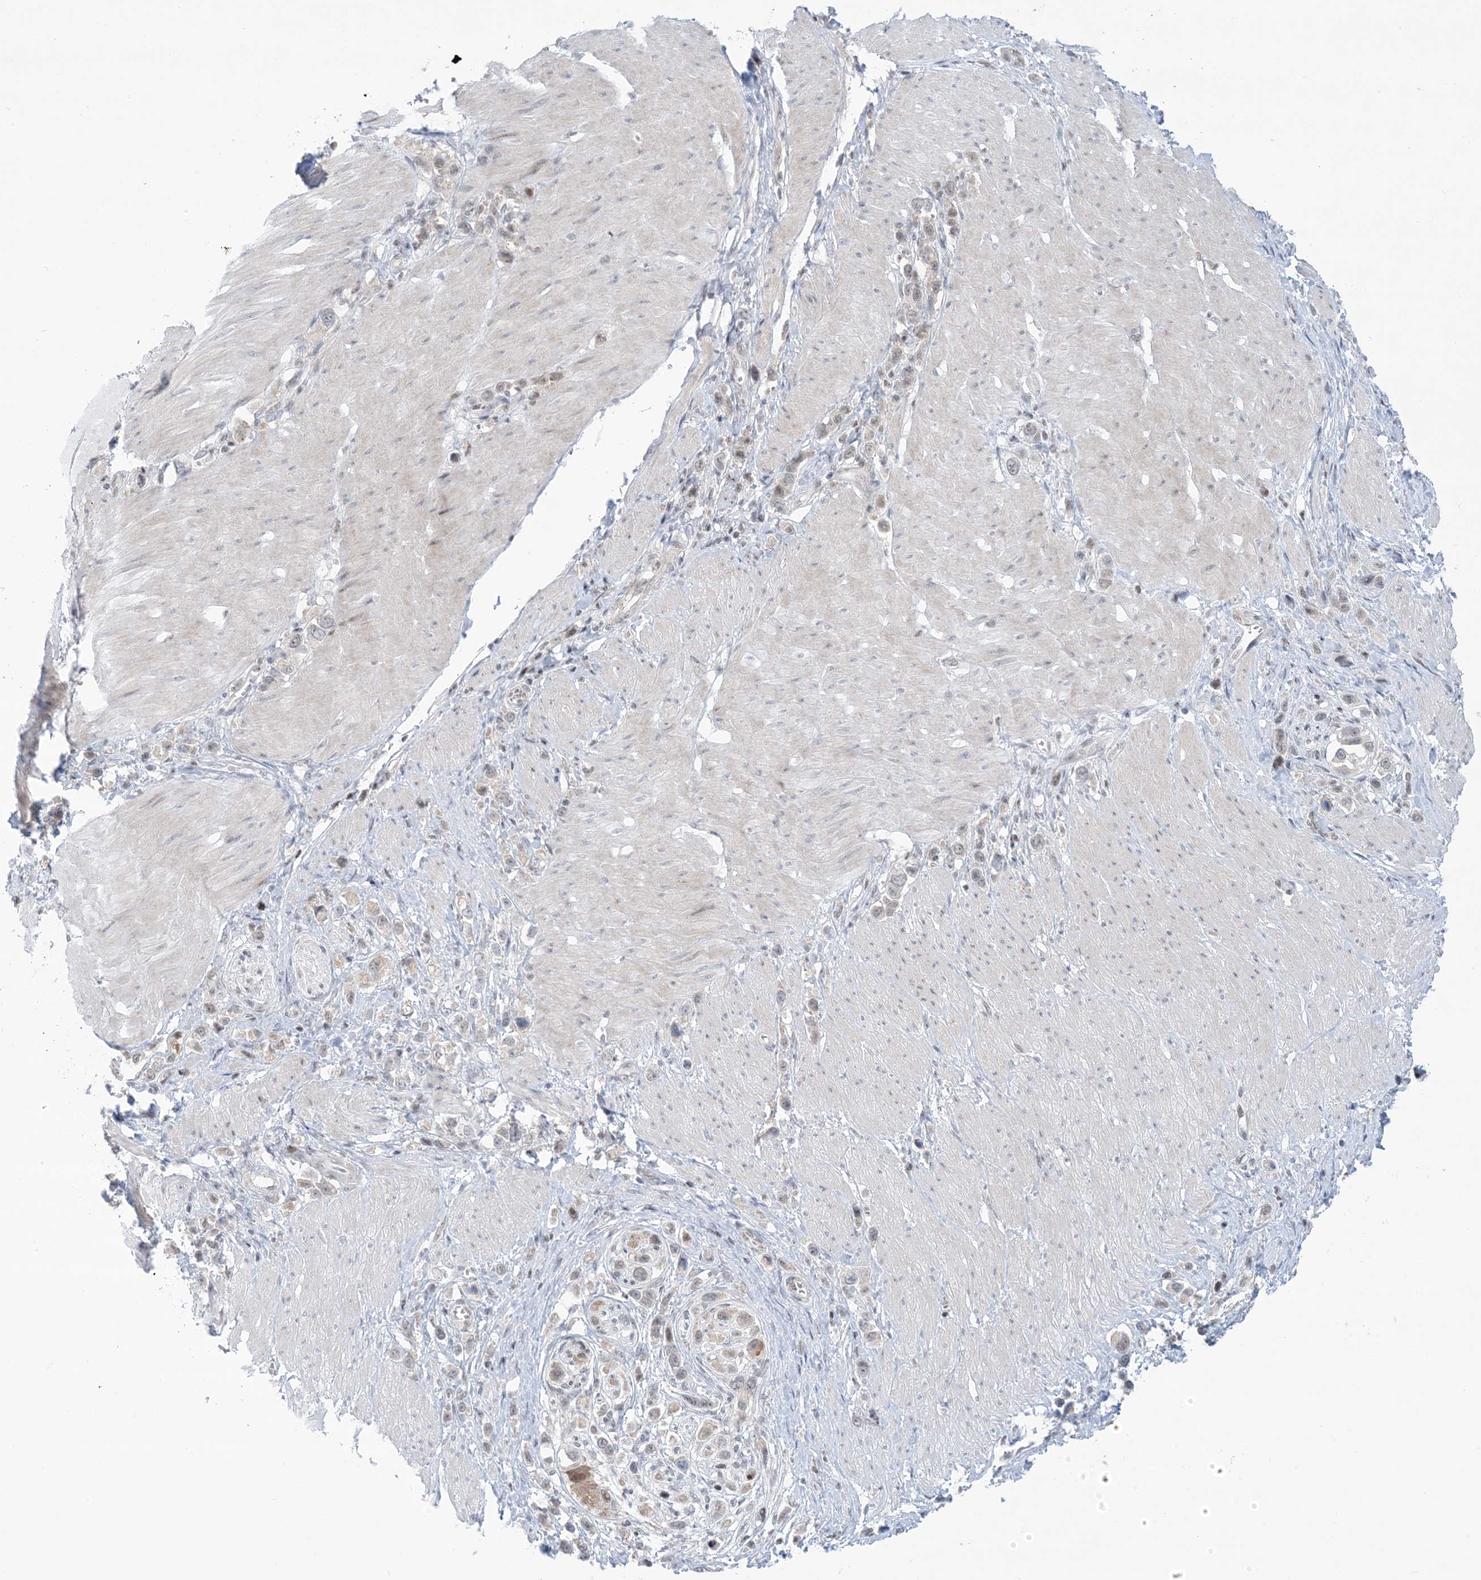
{"staining": {"intensity": "weak", "quantity": "<25%", "location": "nuclear"}, "tissue": "stomach cancer", "cell_type": "Tumor cells", "image_type": "cancer", "snomed": [{"axis": "morphology", "description": "Normal tissue, NOS"}, {"axis": "morphology", "description": "Adenocarcinoma, NOS"}, {"axis": "topography", "description": "Stomach, upper"}, {"axis": "topography", "description": "Stomach"}], "caption": "The micrograph exhibits no significant staining in tumor cells of adenocarcinoma (stomach).", "gene": "TFPT", "patient": {"sex": "female", "age": 65}}